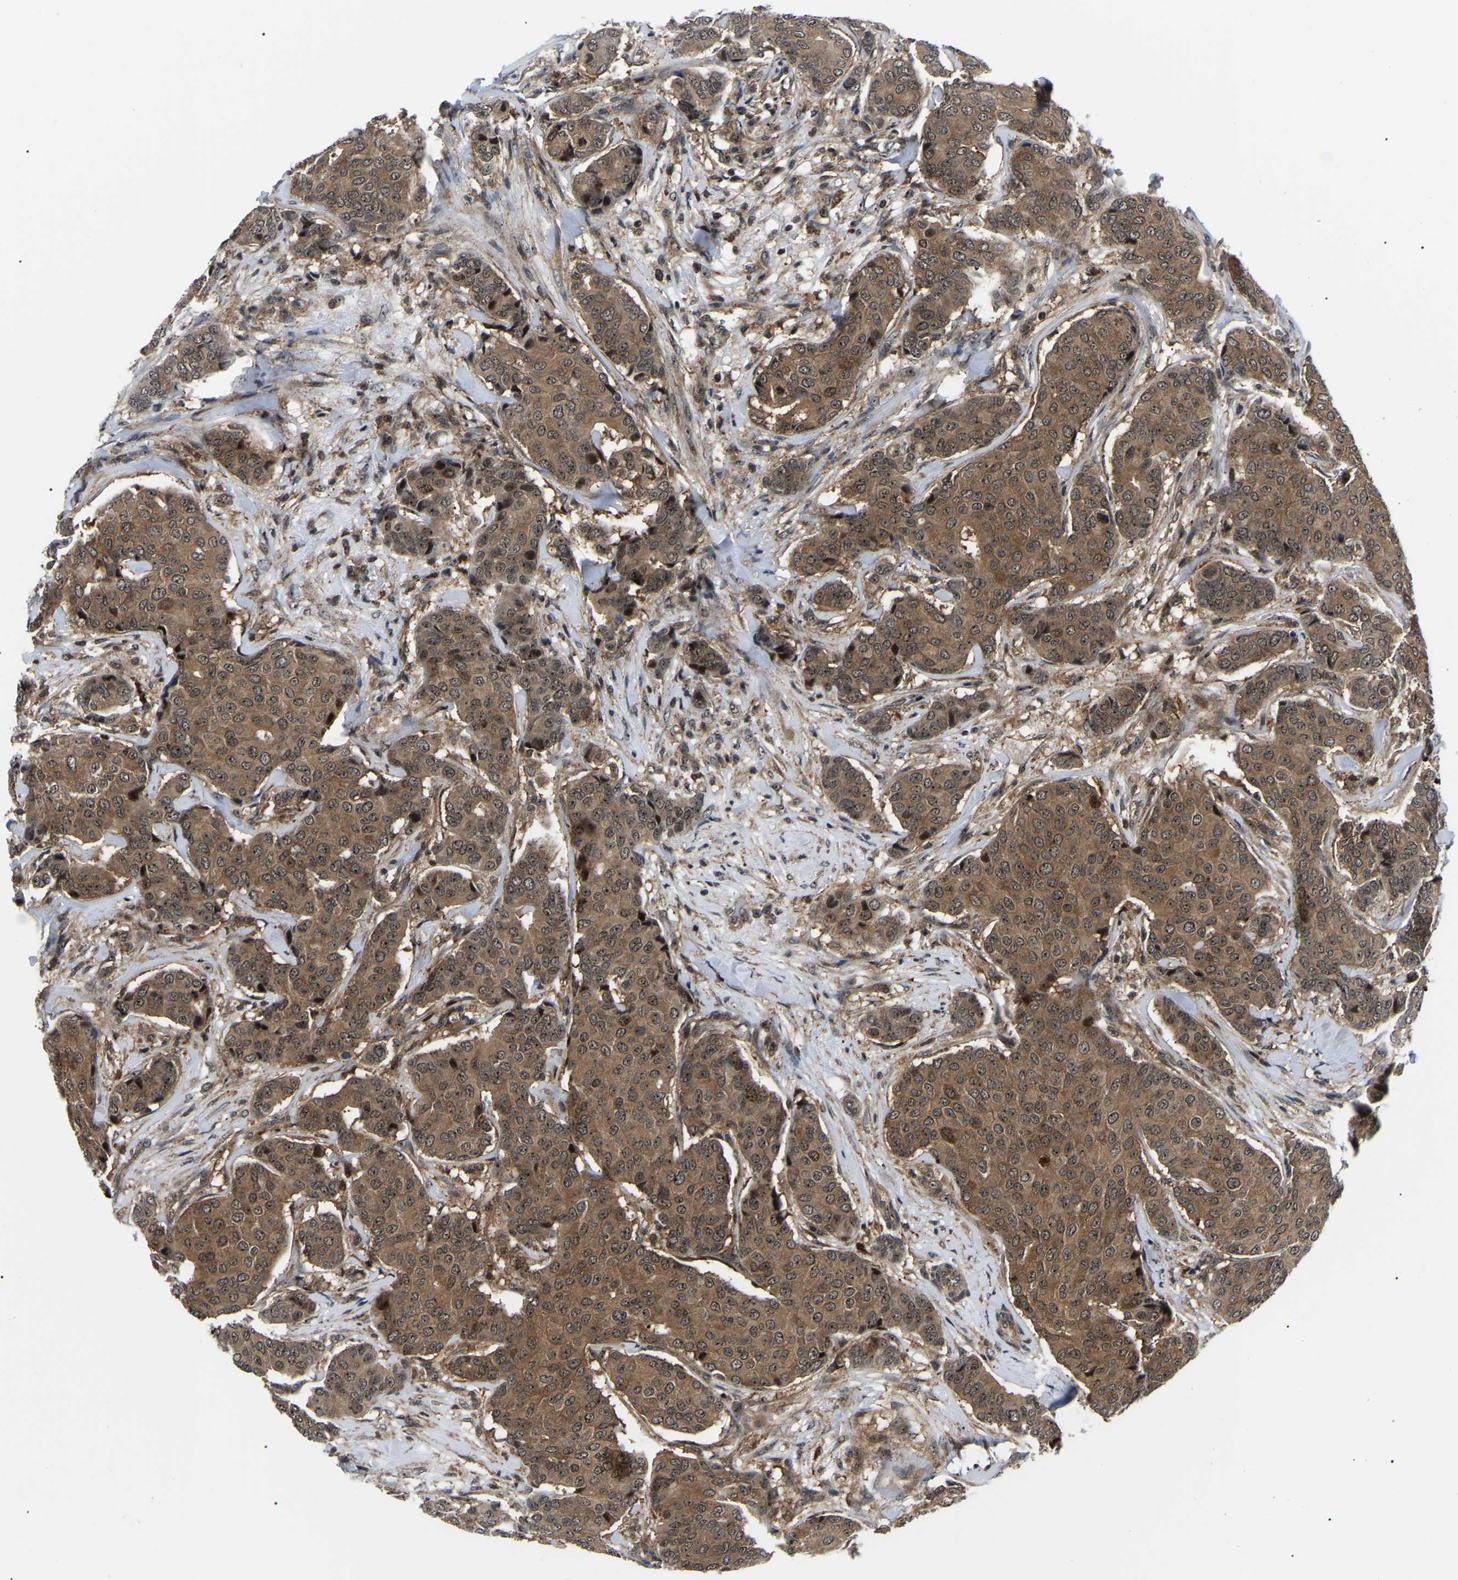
{"staining": {"intensity": "moderate", "quantity": ">75%", "location": "cytoplasmic/membranous"}, "tissue": "breast cancer", "cell_type": "Tumor cells", "image_type": "cancer", "snomed": [{"axis": "morphology", "description": "Duct carcinoma"}, {"axis": "topography", "description": "Breast"}], "caption": "This is a histology image of immunohistochemistry staining of infiltrating ductal carcinoma (breast), which shows moderate positivity in the cytoplasmic/membranous of tumor cells.", "gene": "RRP1B", "patient": {"sex": "female", "age": 75}}